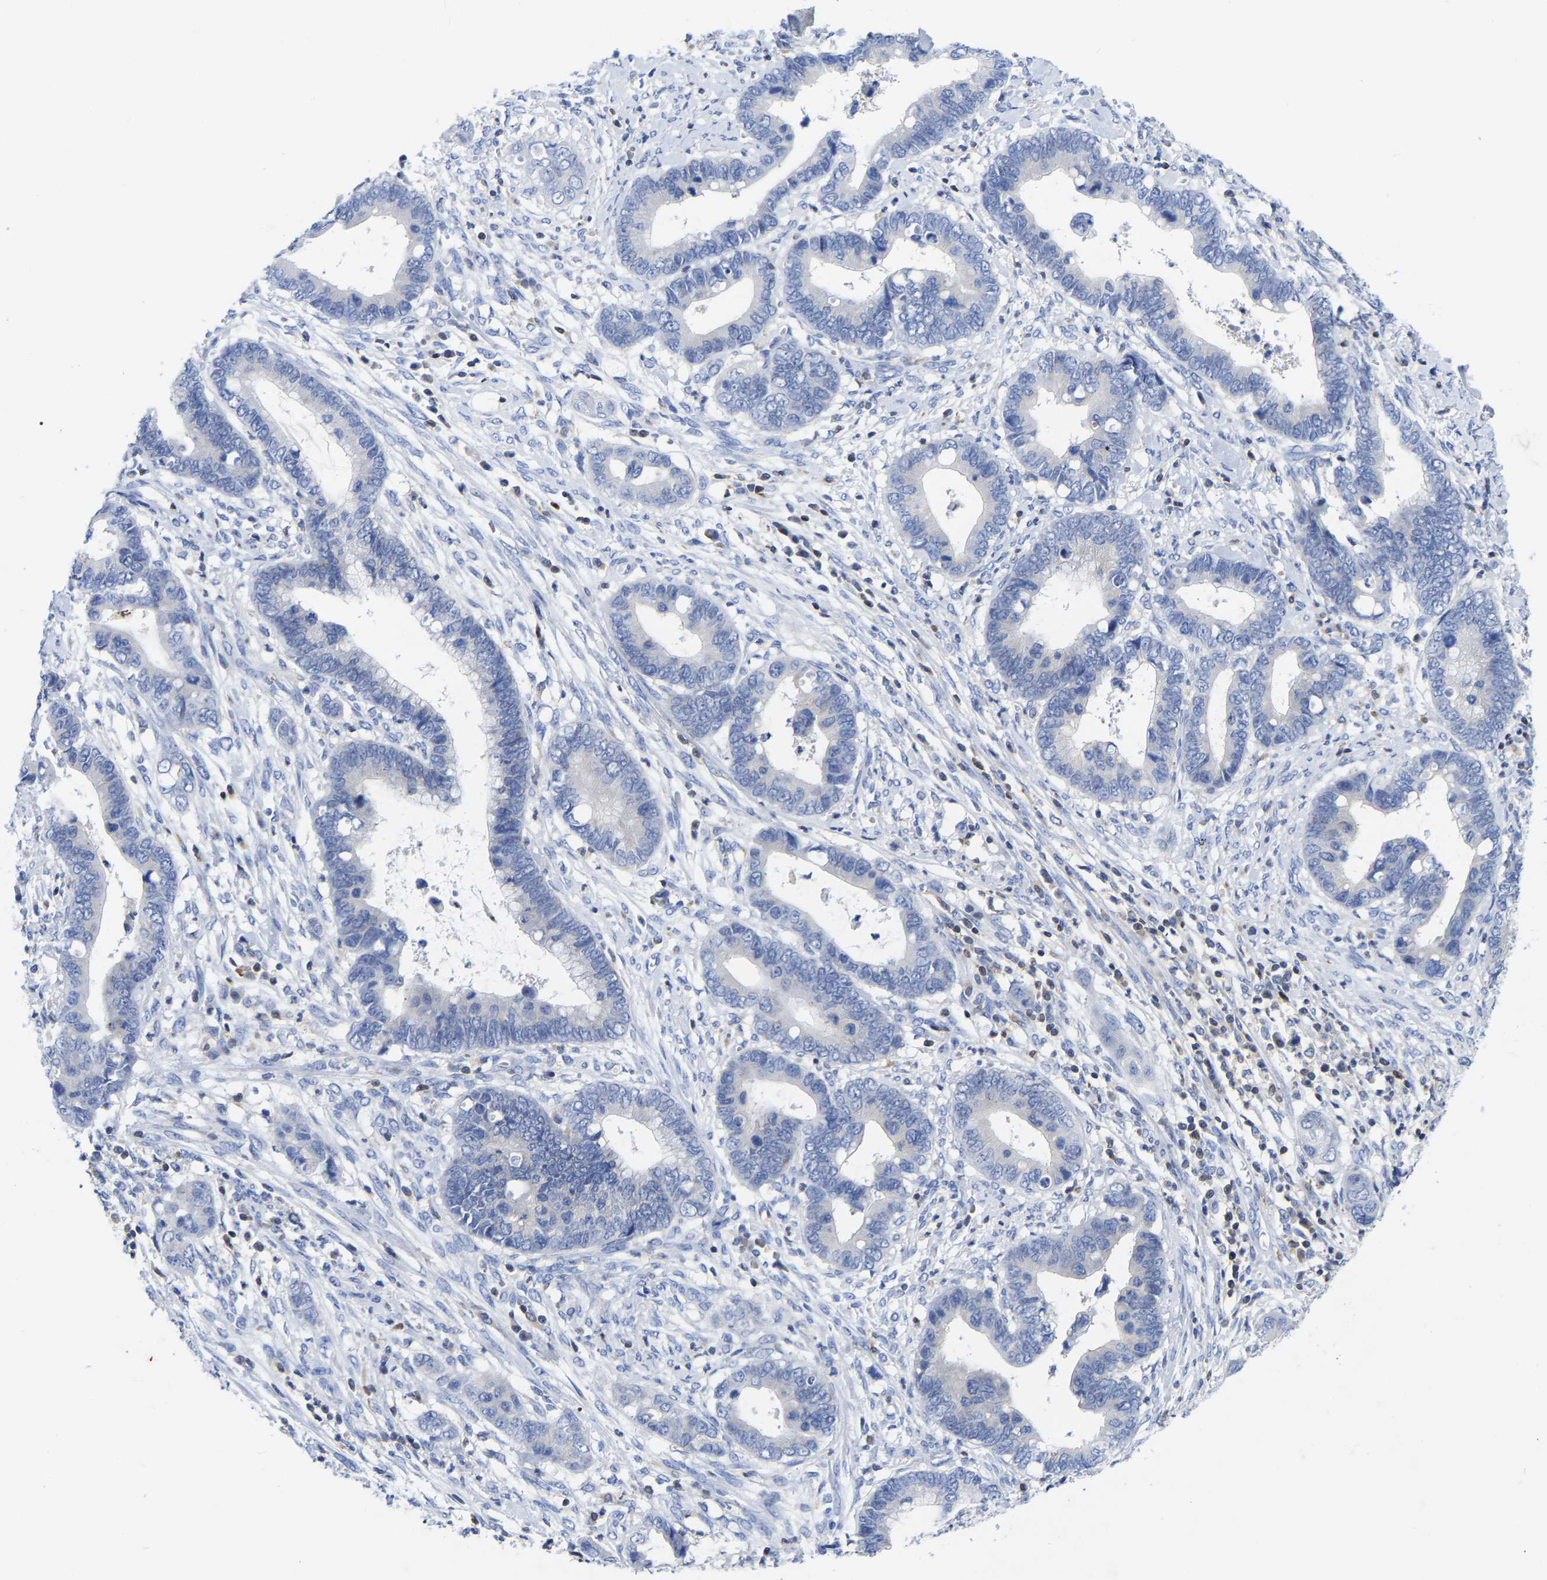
{"staining": {"intensity": "negative", "quantity": "none", "location": "none"}, "tissue": "cervical cancer", "cell_type": "Tumor cells", "image_type": "cancer", "snomed": [{"axis": "morphology", "description": "Adenocarcinoma, NOS"}, {"axis": "topography", "description": "Cervix"}], "caption": "There is no significant positivity in tumor cells of cervical adenocarcinoma.", "gene": "PTPN7", "patient": {"sex": "female", "age": 44}}